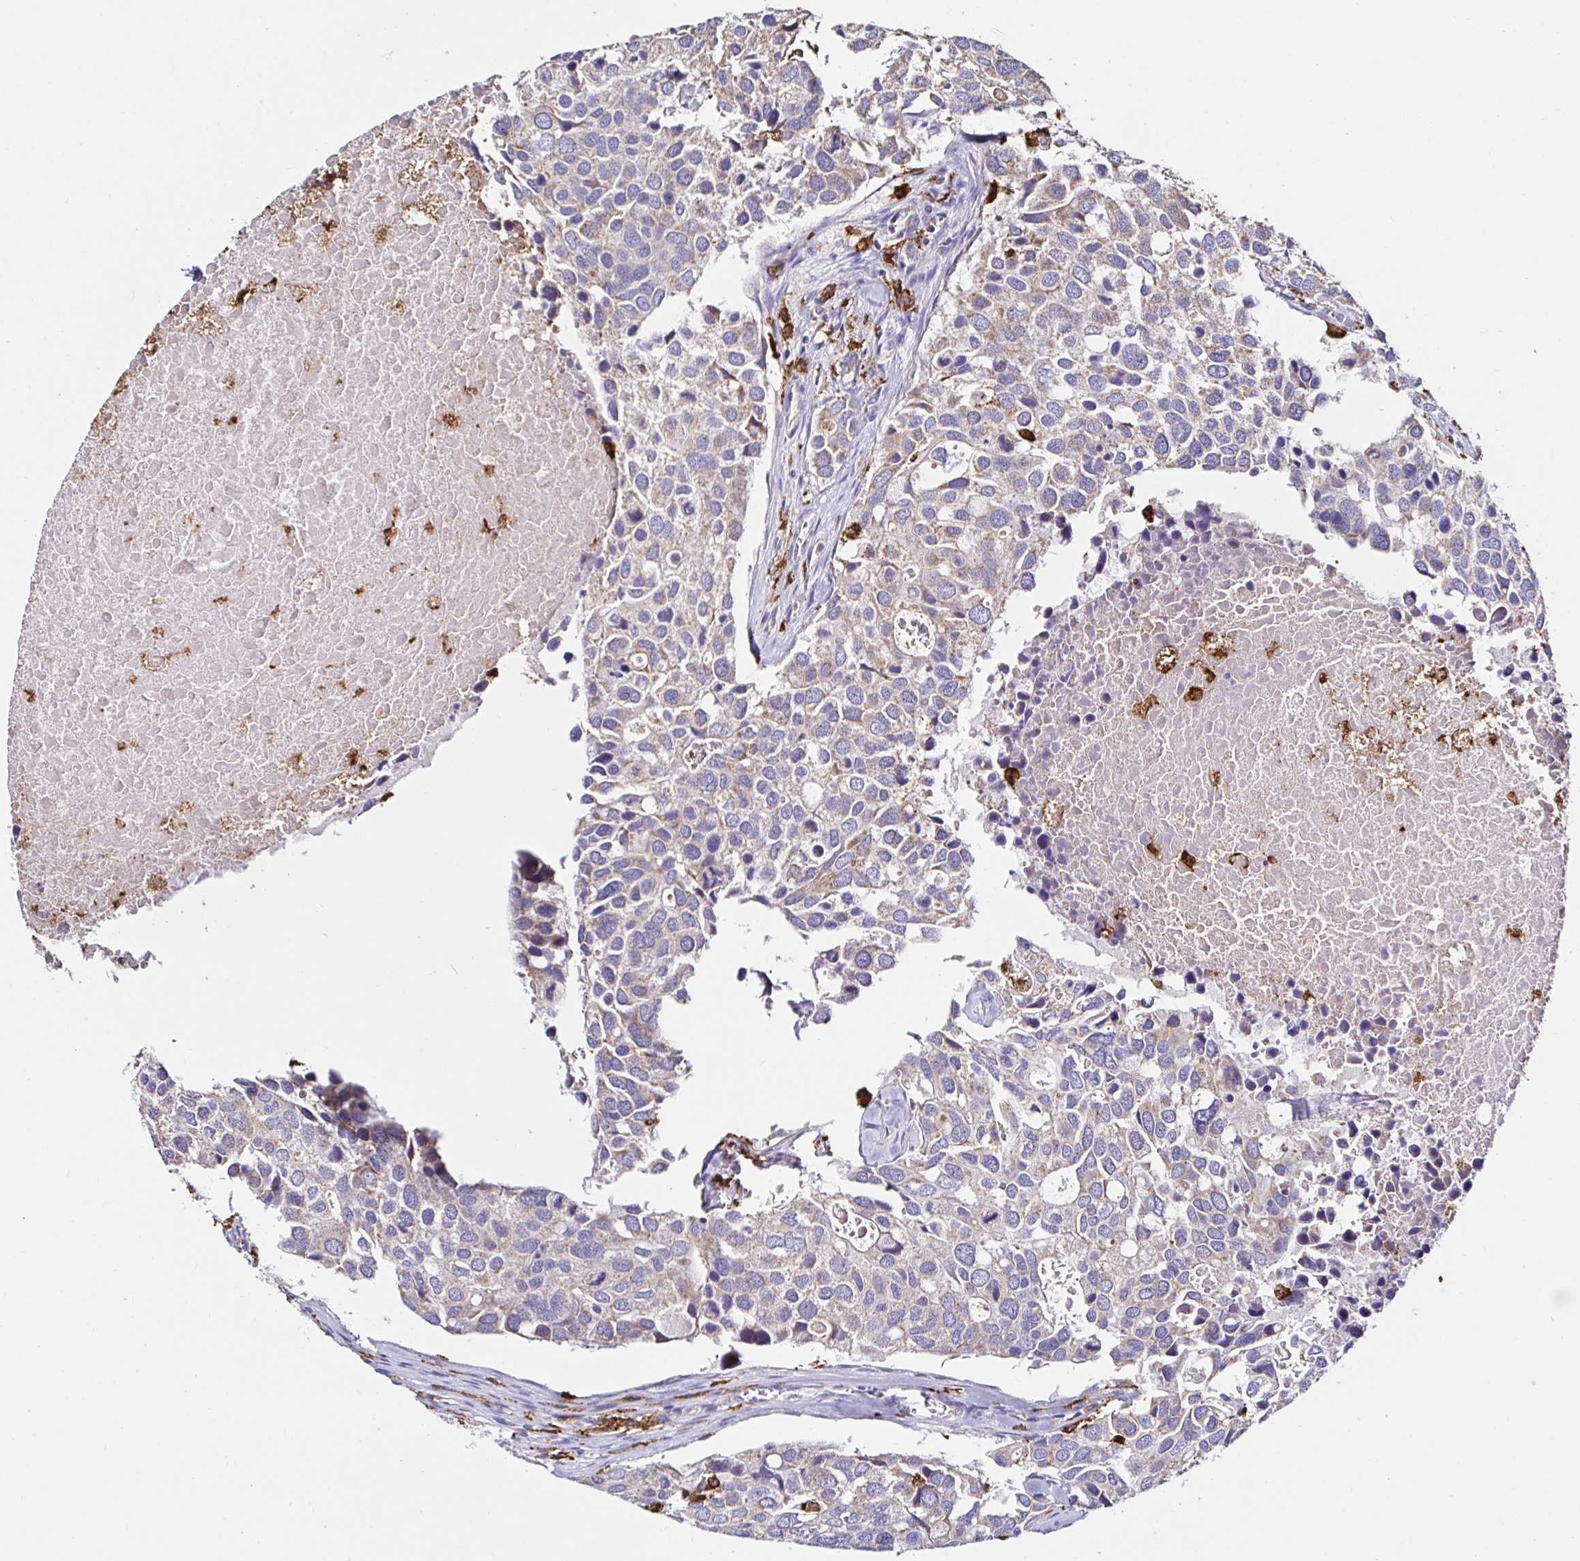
{"staining": {"intensity": "weak", "quantity": "25%-75%", "location": "cytoplasmic/membranous"}, "tissue": "breast cancer", "cell_type": "Tumor cells", "image_type": "cancer", "snomed": [{"axis": "morphology", "description": "Duct carcinoma"}, {"axis": "topography", "description": "Breast"}], "caption": "This photomicrograph exhibits IHC staining of infiltrating ductal carcinoma (breast), with low weak cytoplasmic/membranous staining in about 25%-75% of tumor cells.", "gene": "MSR1", "patient": {"sex": "female", "age": 83}}